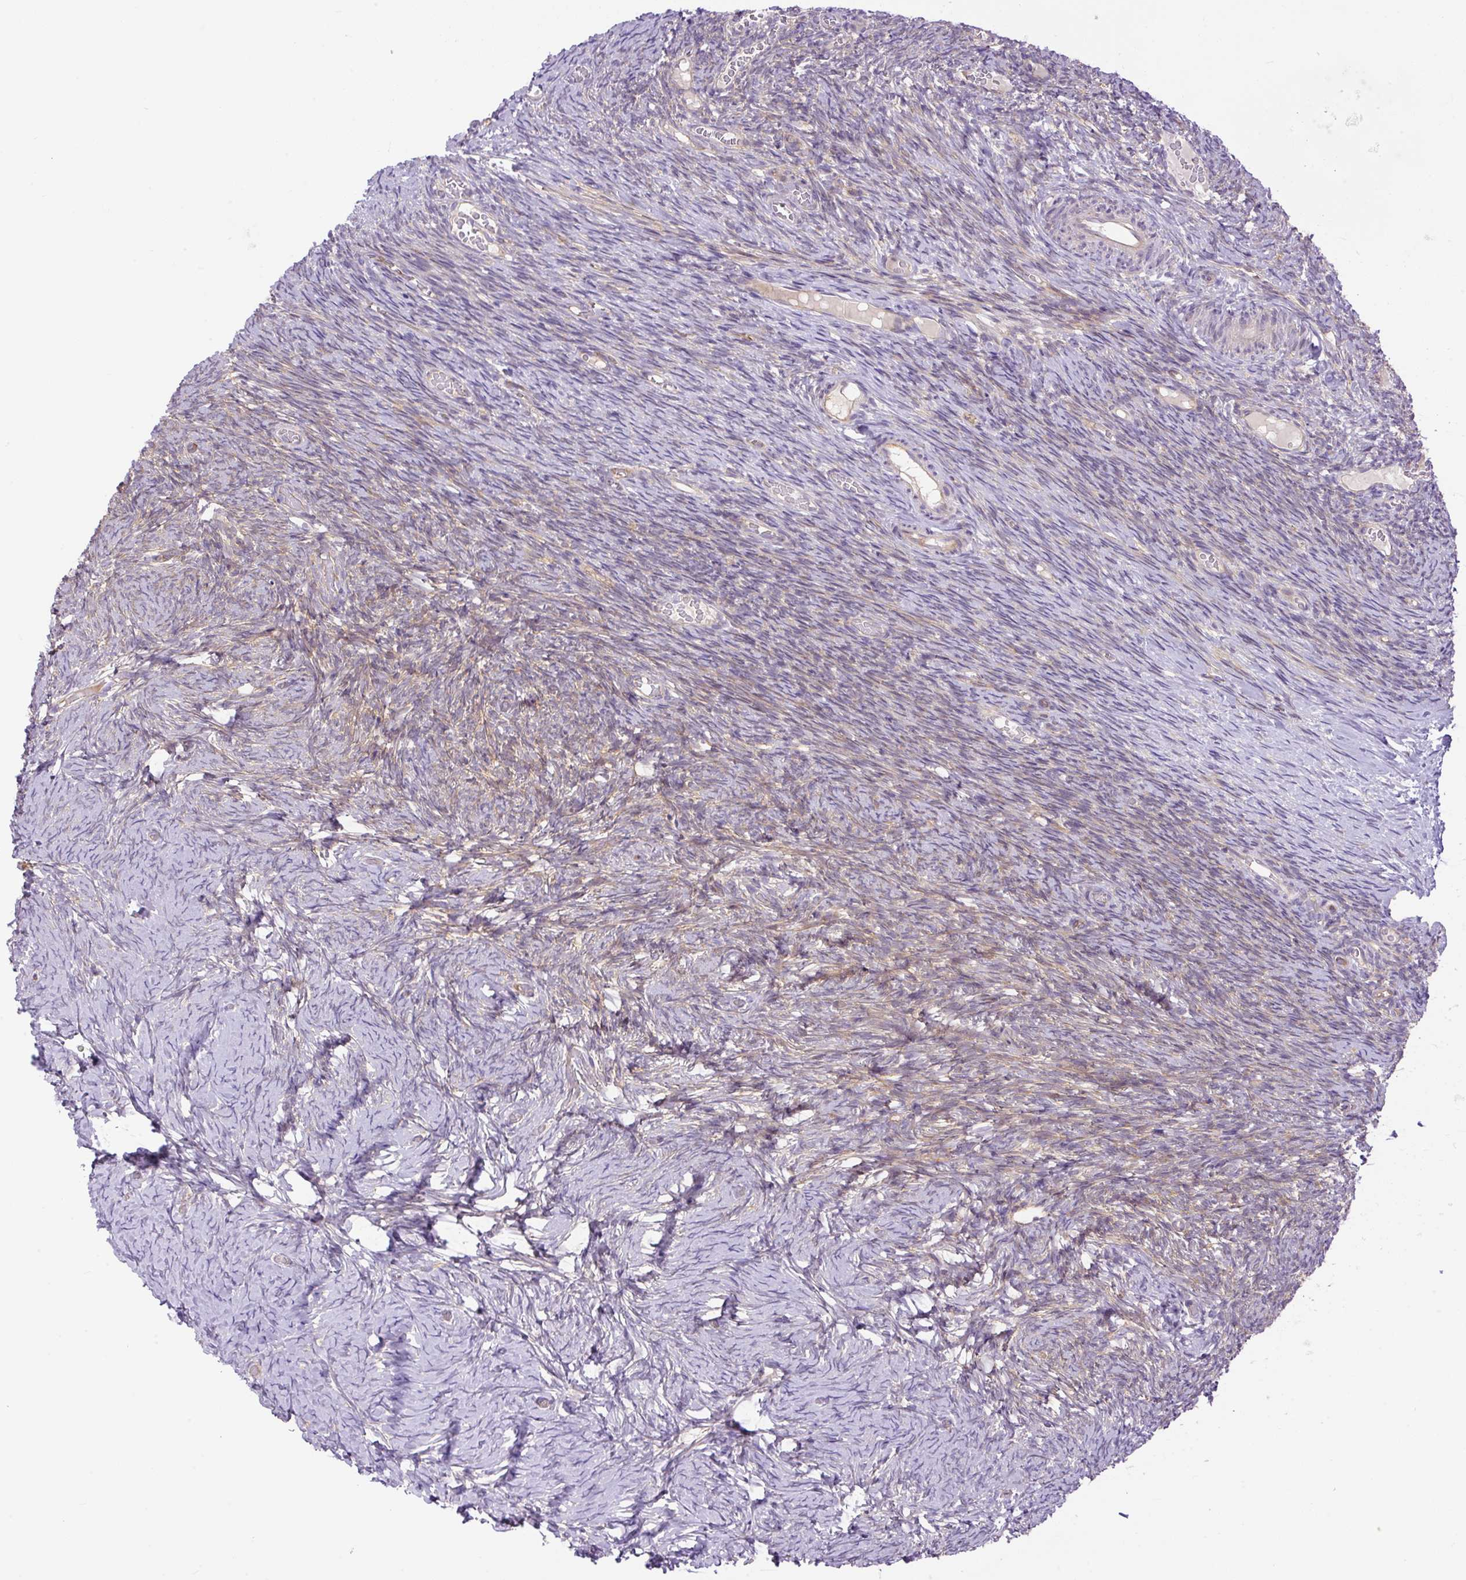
{"staining": {"intensity": "moderate", "quantity": "<25%", "location": "cytoplasmic/membranous"}, "tissue": "ovary", "cell_type": "Follicle cells", "image_type": "normal", "snomed": [{"axis": "morphology", "description": "Normal tissue, NOS"}, {"axis": "topography", "description": "Ovary"}], "caption": "High-power microscopy captured an immunohistochemistry histopathology image of benign ovary, revealing moderate cytoplasmic/membranous expression in about <25% of follicle cells. Ihc stains the protein in brown and the nuclei are stained blue.", "gene": "PPME1", "patient": {"sex": "female", "age": 39}}